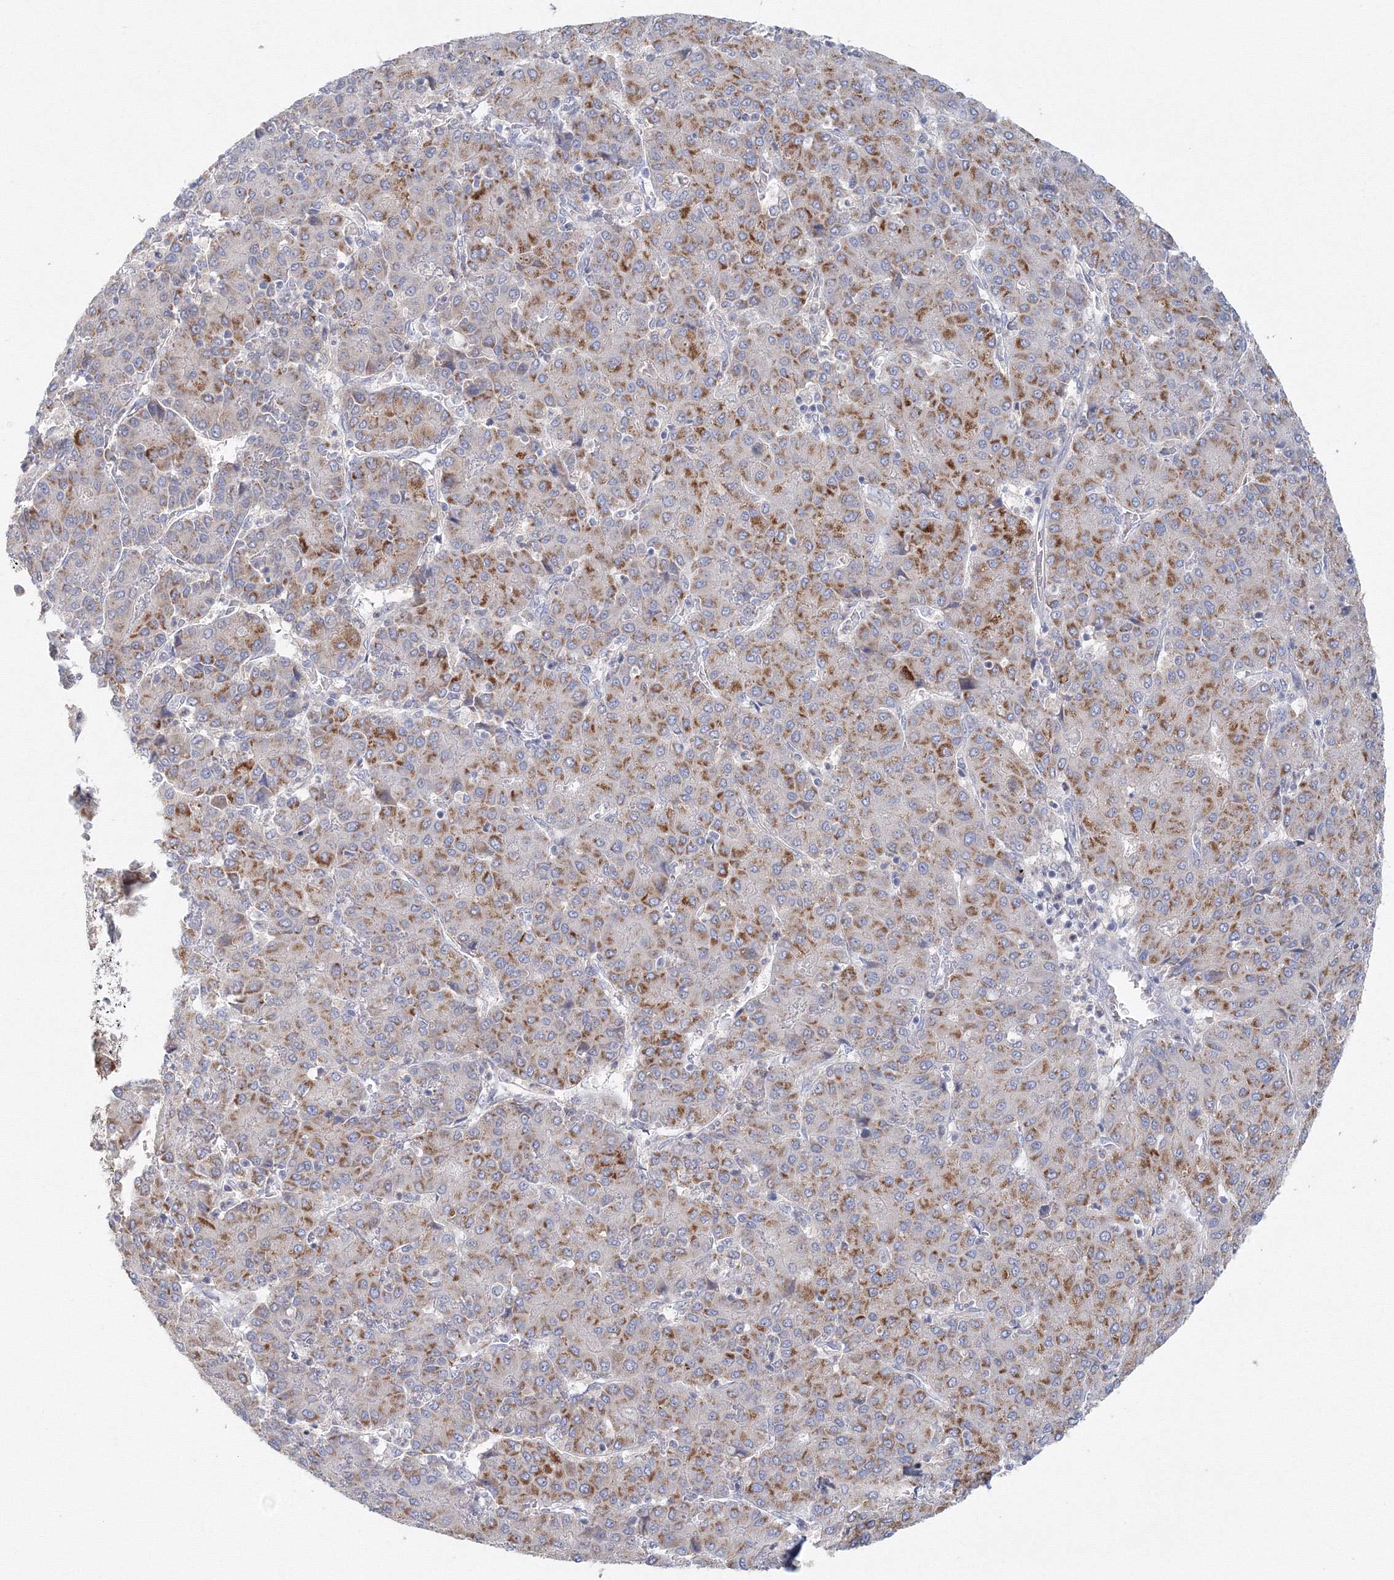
{"staining": {"intensity": "moderate", "quantity": "25%-75%", "location": "cytoplasmic/membranous"}, "tissue": "liver cancer", "cell_type": "Tumor cells", "image_type": "cancer", "snomed": [{"axis": "morphology", "description": "Carcinoma, Hepatocellular, NOS"}, {"axis": "topography", "description": "Liver"}], "caption": "Immunohistochemistry photomicrograph of neoplastic tissue: human hepatocellular carcinoma (liver) stained using IHC demonstrates medium levels of moderate protein expression localized specifically in the cytoplasmic/membranous of tumor cells, appearing as a cytoplasmic/membranous brown color.", "gene": "TACC2", "patient": {"sex": "male", "age": 65}}